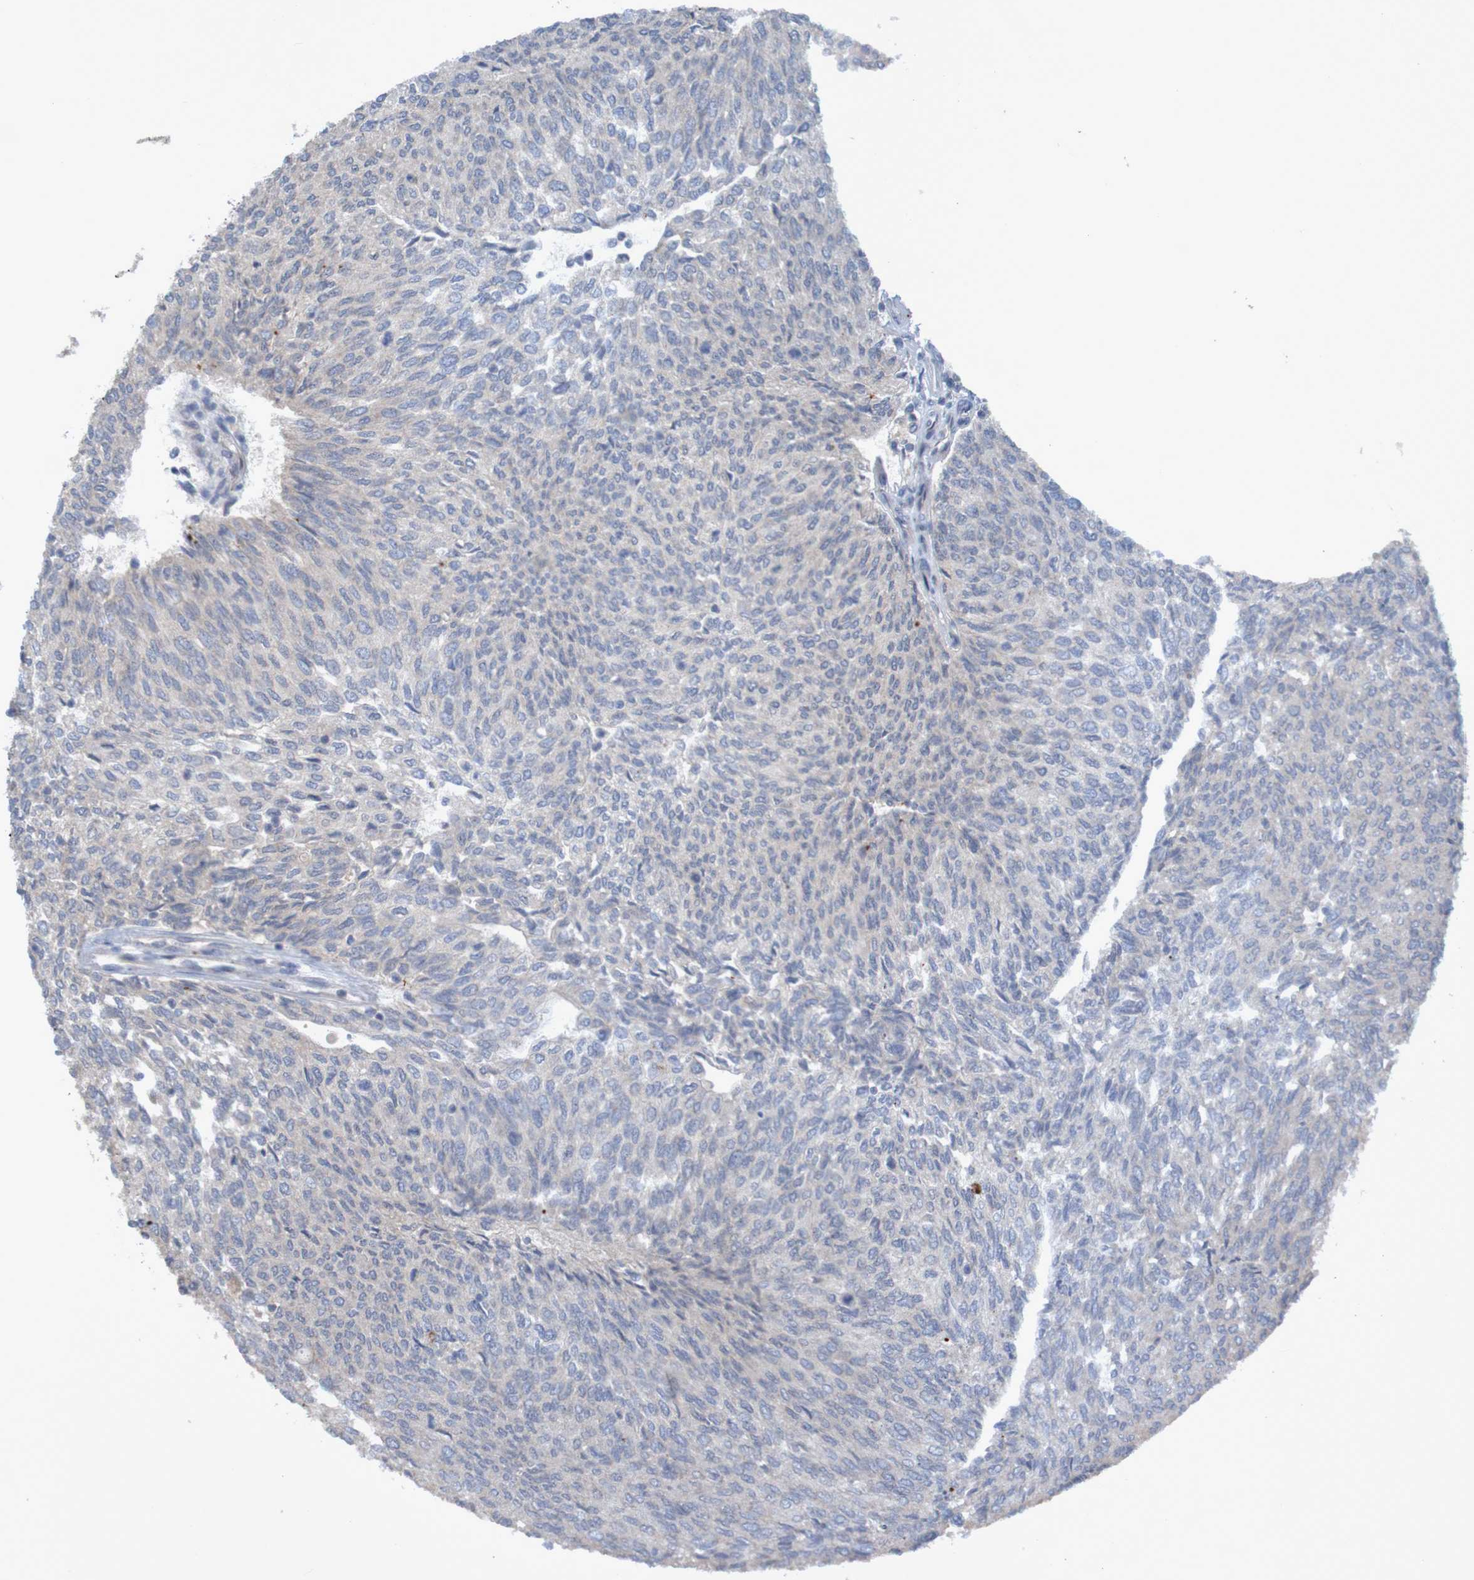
{"staining": {"intensity": "negative", "quantity": "none", "location": "none"}, "tissue": "urothelial cancer", "cell_type": "Tumor cells", "image_type": "cancer", "snomed": [{"axis": "morphology", "description": "Urothelial carcinoma, Low grade"}, {"axis": "topography", "description": "Urinary bladder"}], "caption": "IHC of human urothelial cancer exhibits no expression in tumor cells.", "gene": "ANGPT4", "patient": {"sex": "female", "age": 79}}